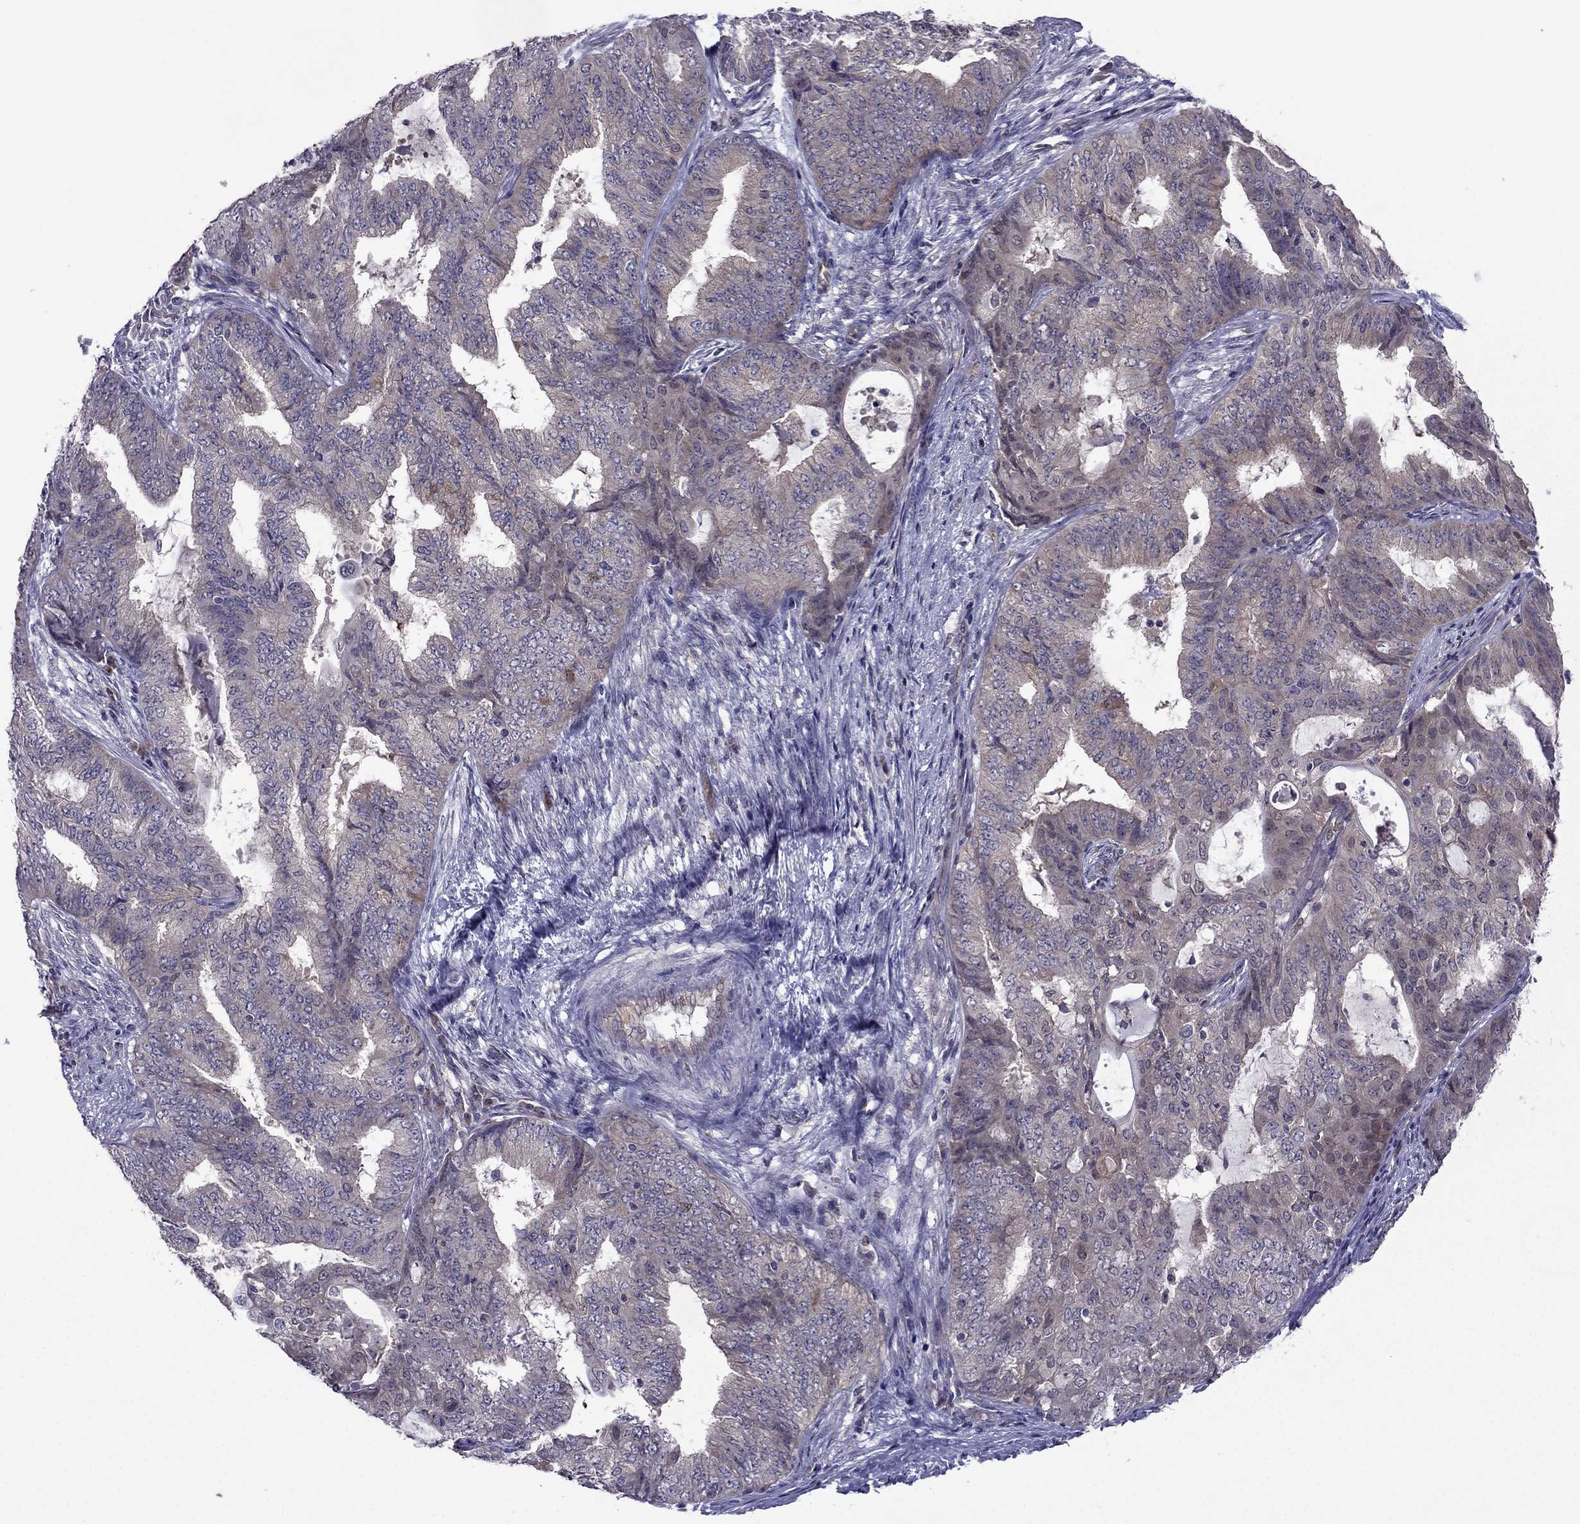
{"staining": {"intensity": "weak", "quantity": "25%-75%", "location": "cytoplasmic/membranous"}, "tissue": "endometrial cancer", "cell_type": "Tumor cells", "image_type": "cancer", "snomed": [{"axis": "morphology", "description": "Adenocarcinoma, NOS"}, {"axis": "topography", "description": "Endometrium"}], "caption": "A brown stain highlights weak cytoplasmic/membranous staining of a protein in endometrial cancer (adenocarcinoma) tumor cells.", "gene": "CDK5", "patient": {"sex": "female", "age": 62}}